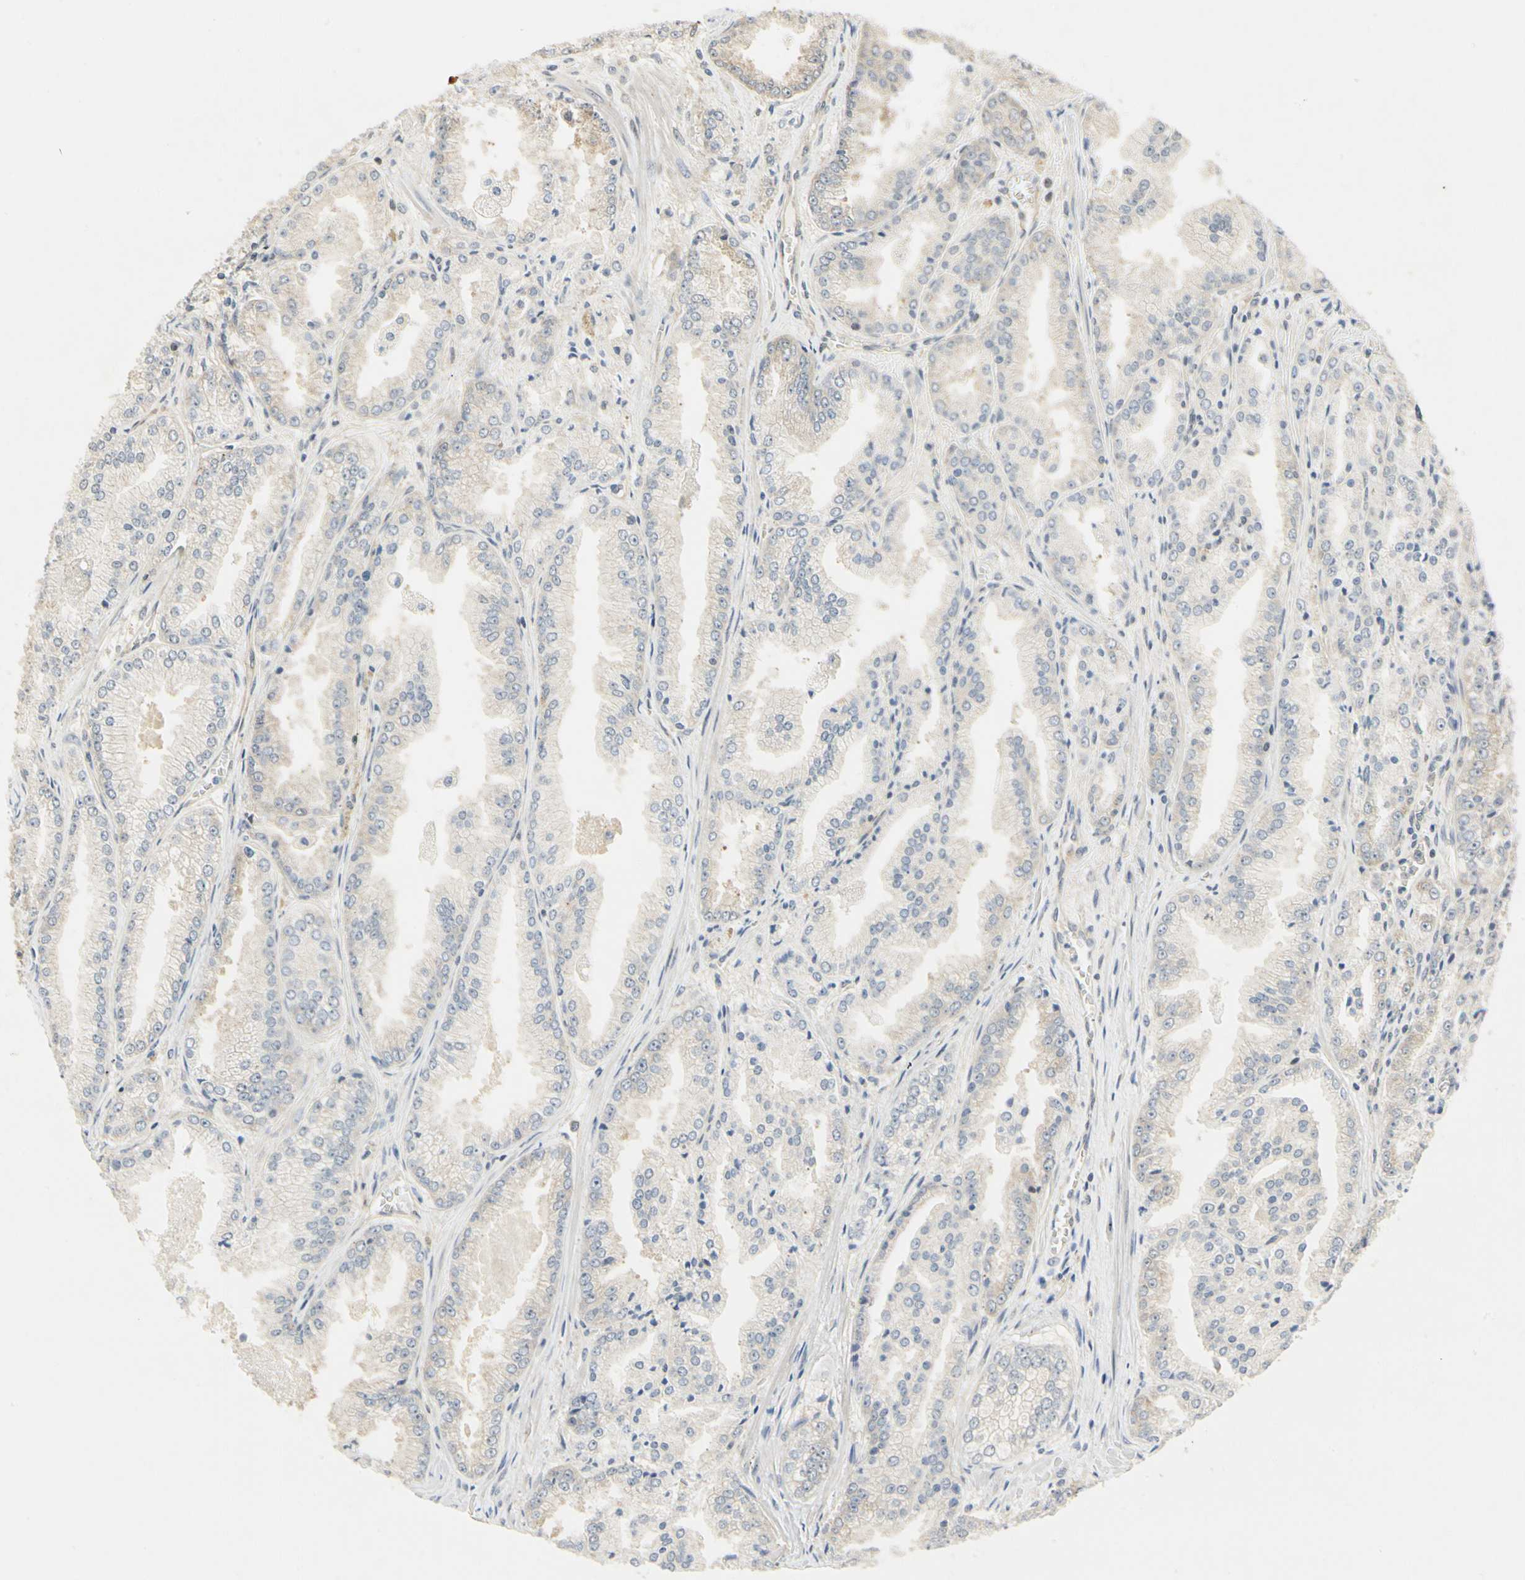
{"staining": {"intensity": "weak", "quantity": "<25%", "location": "cytoplasmic/membranous"}, "tissue": "prostate cancer", "cell_type": "Tumor cells", "image_type": "cancer", "snomed": [{"axis": "morphology", "description": "Adenocarcinoma, High grade"}, {"axis": "topography", "description": "Prostate"}], "caption": "Tumor cells are negative for protein expression in human adenocarcinoma (high-grade) (prostate).", "gene": "EIF1AX", "patient": {"sex": "male", "age": 61}}